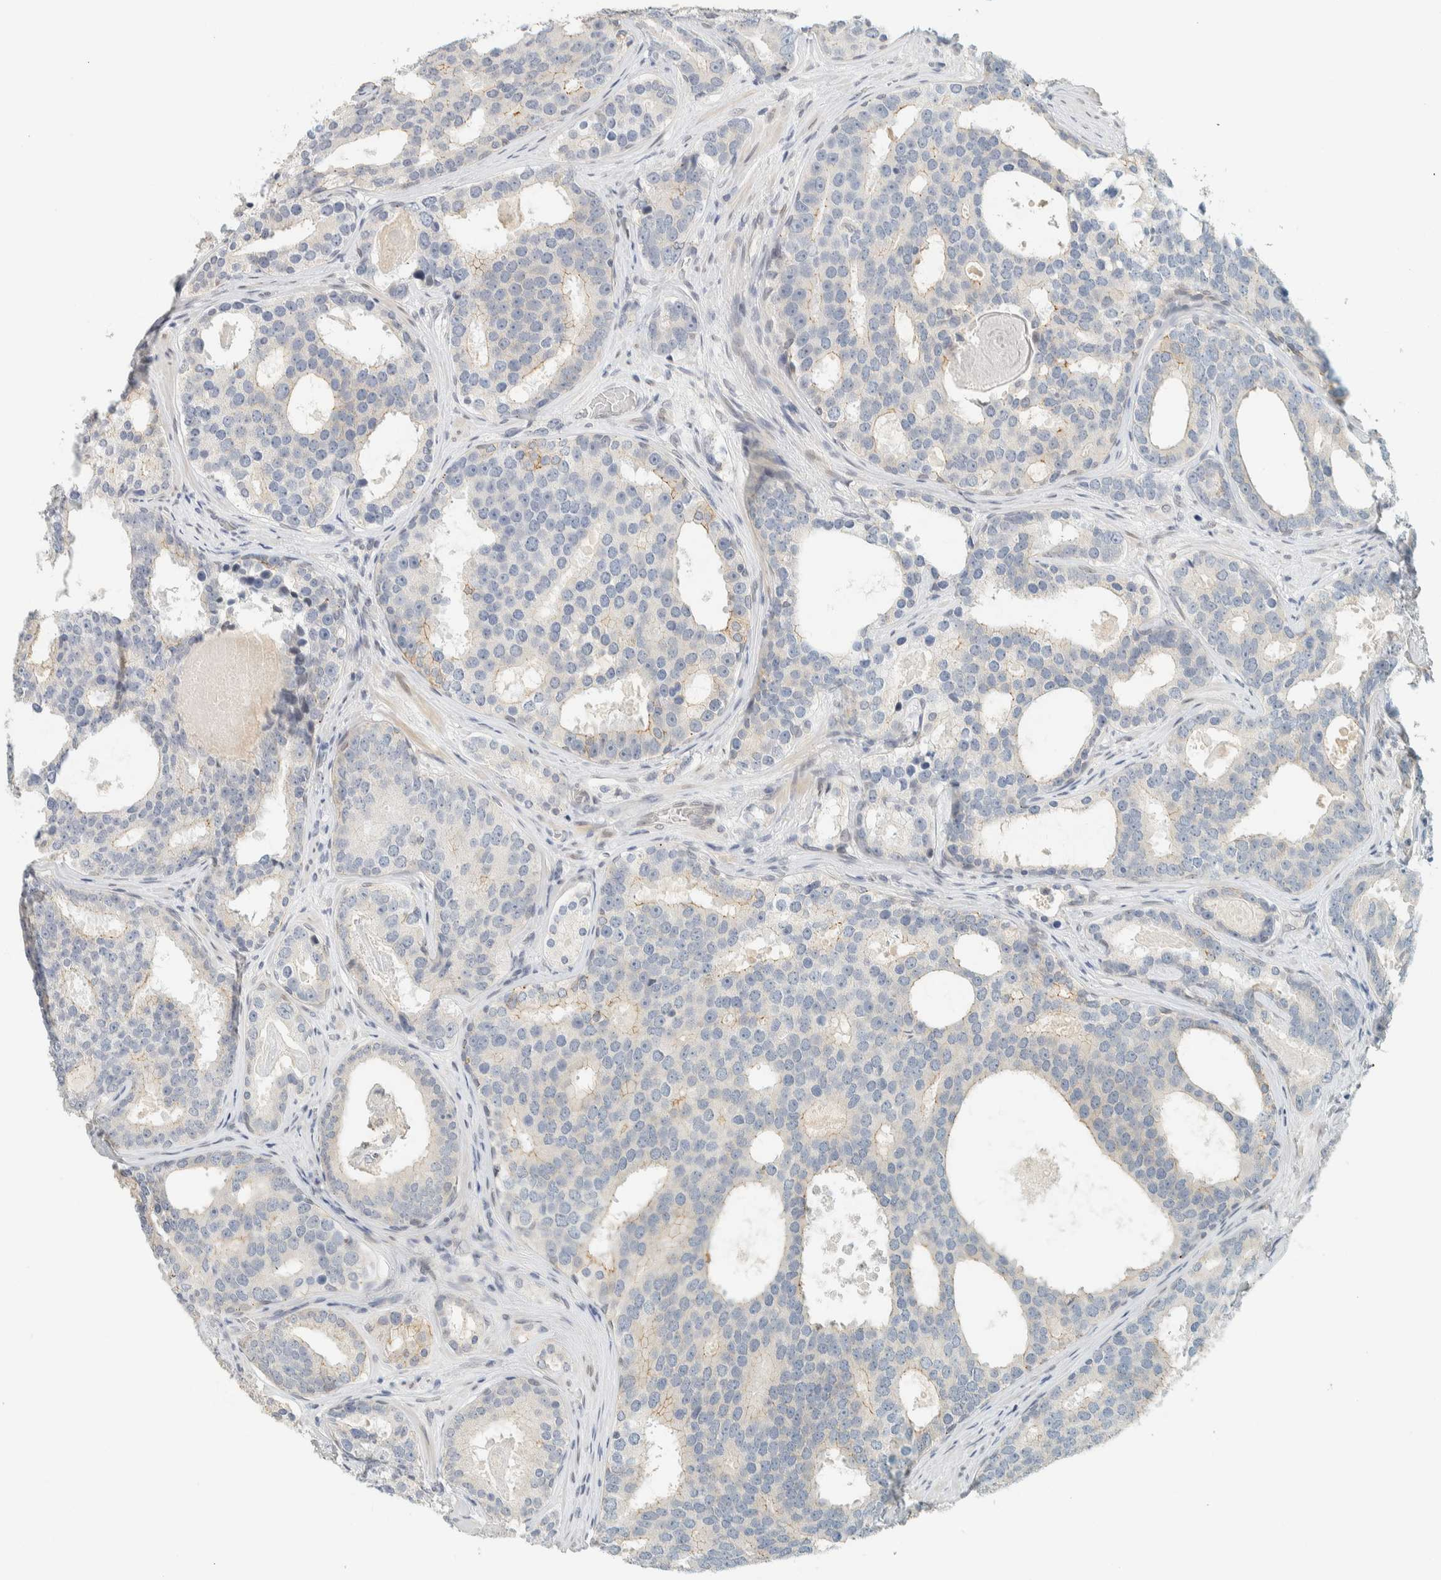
{"staining": {"intensity": "weak", "quantity": "<25%", "location": "cytoplasmic/membranous"}, "tissue": "prostate cancer", "cell_type": "Tumor cells", "image_type": "cancer", "snomed": [{"axis": "morphology", "description": "Adenocarcinoma, High grade"}, {"axis": "topography", "description": "Prostate"}], "caption": "Adenocarcinoma (high-grade) (prostate) was stained to show a protein in brown. There is no significant staining in tumor cells.", "gene": "C1QTNF12", "patient": {"sex": "male", "age": 60}}